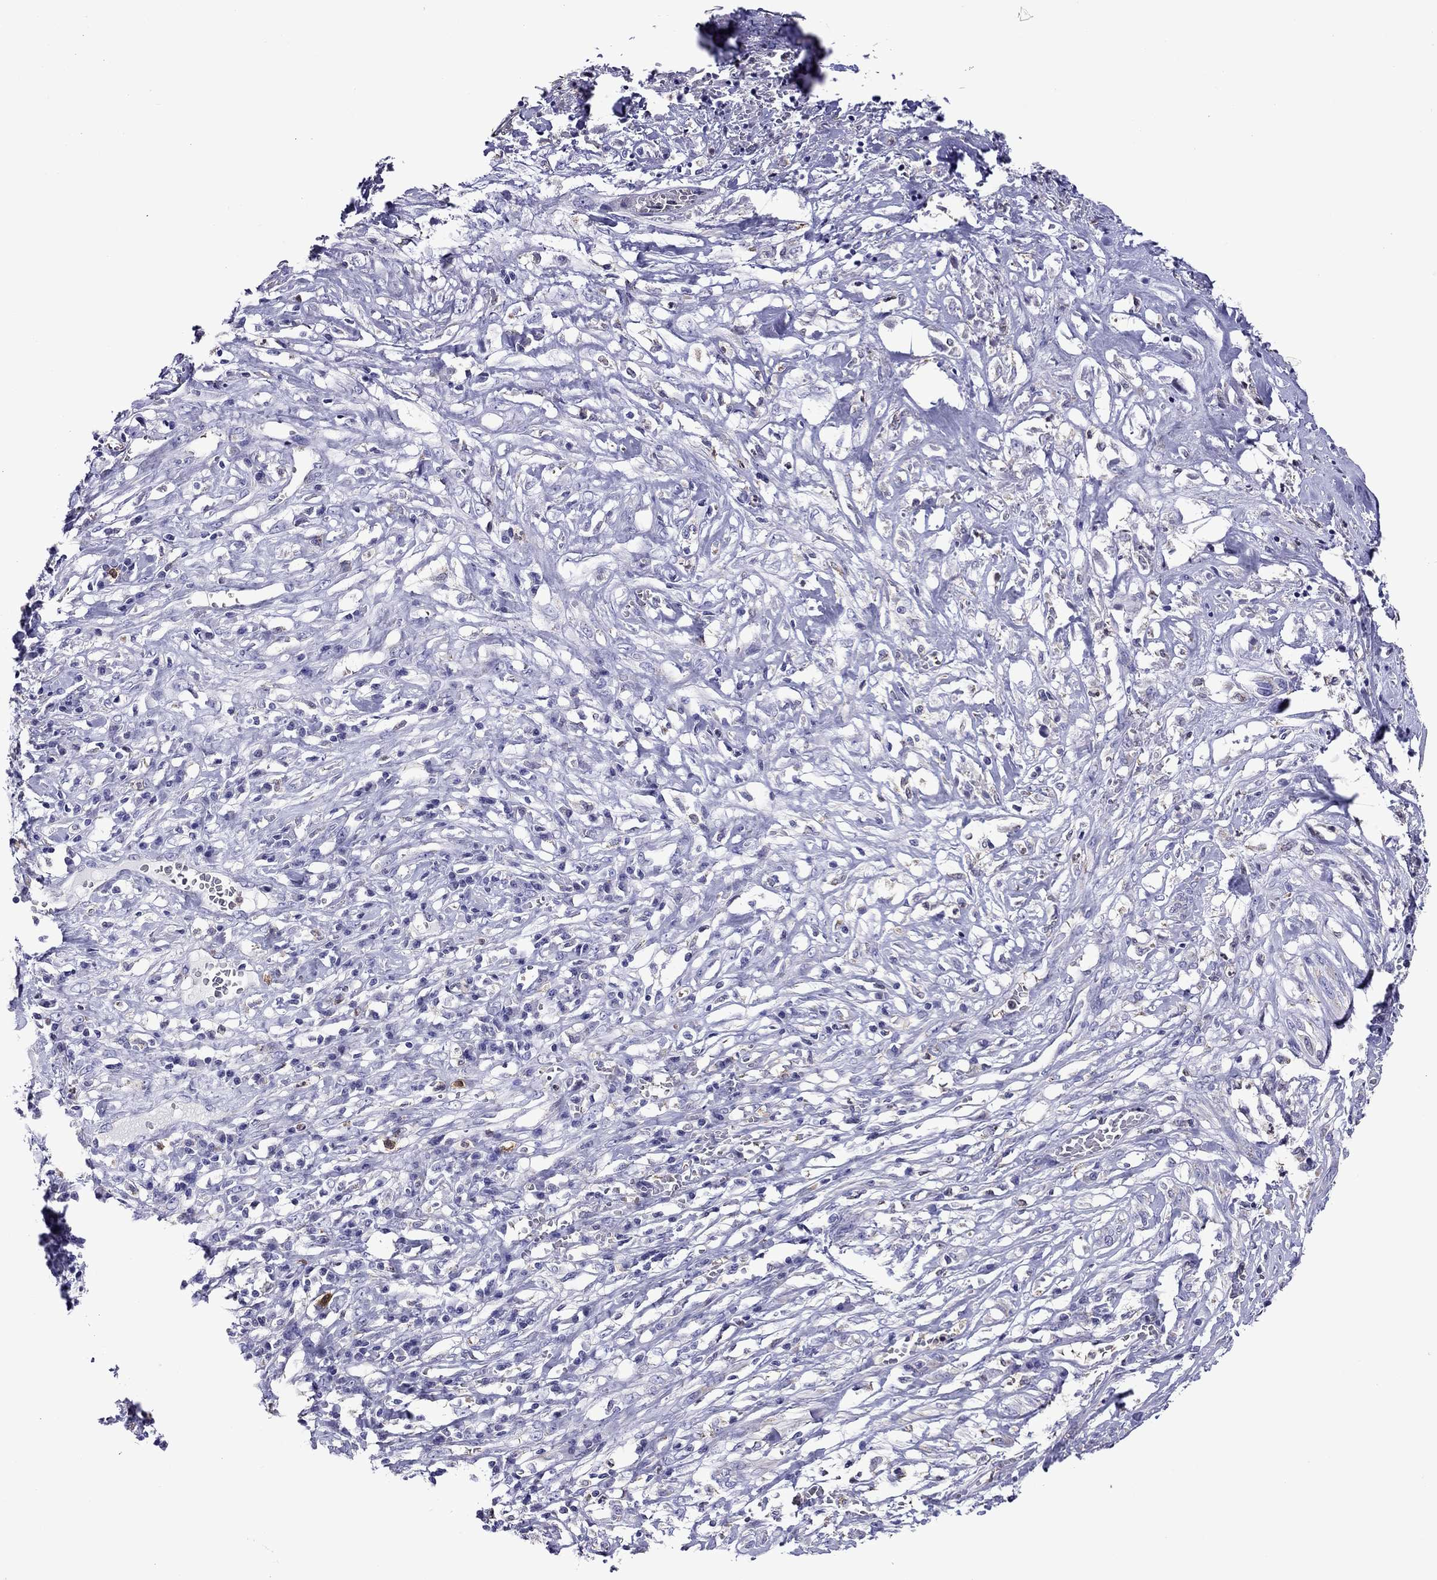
{"staining": {"intensity": "weak", "quantity": "<25%", "location": "cytoplasmic/membranous"}, "tissue": "melanoma", "cell_type": "Tumor cells", "image_type": "cancer", "snomed": [{"axis": "morphology", "description": "Malignant melanoma, NOS"}, {"axis": "topography", "description": "Skin"}], "caption": "High power microscopy histopathology image of an immunohistochemistry (IHC) photomicrograph of malignant melanoma, revealing no significant positivity in tumor cells. (Brightfield microscopy of DAB (3,3'-diaminobenzidine) immunohistochemistry (IHC) at high magnification).", "gene": "SCG2", "patient": {"sex": "female", "age": 91}}